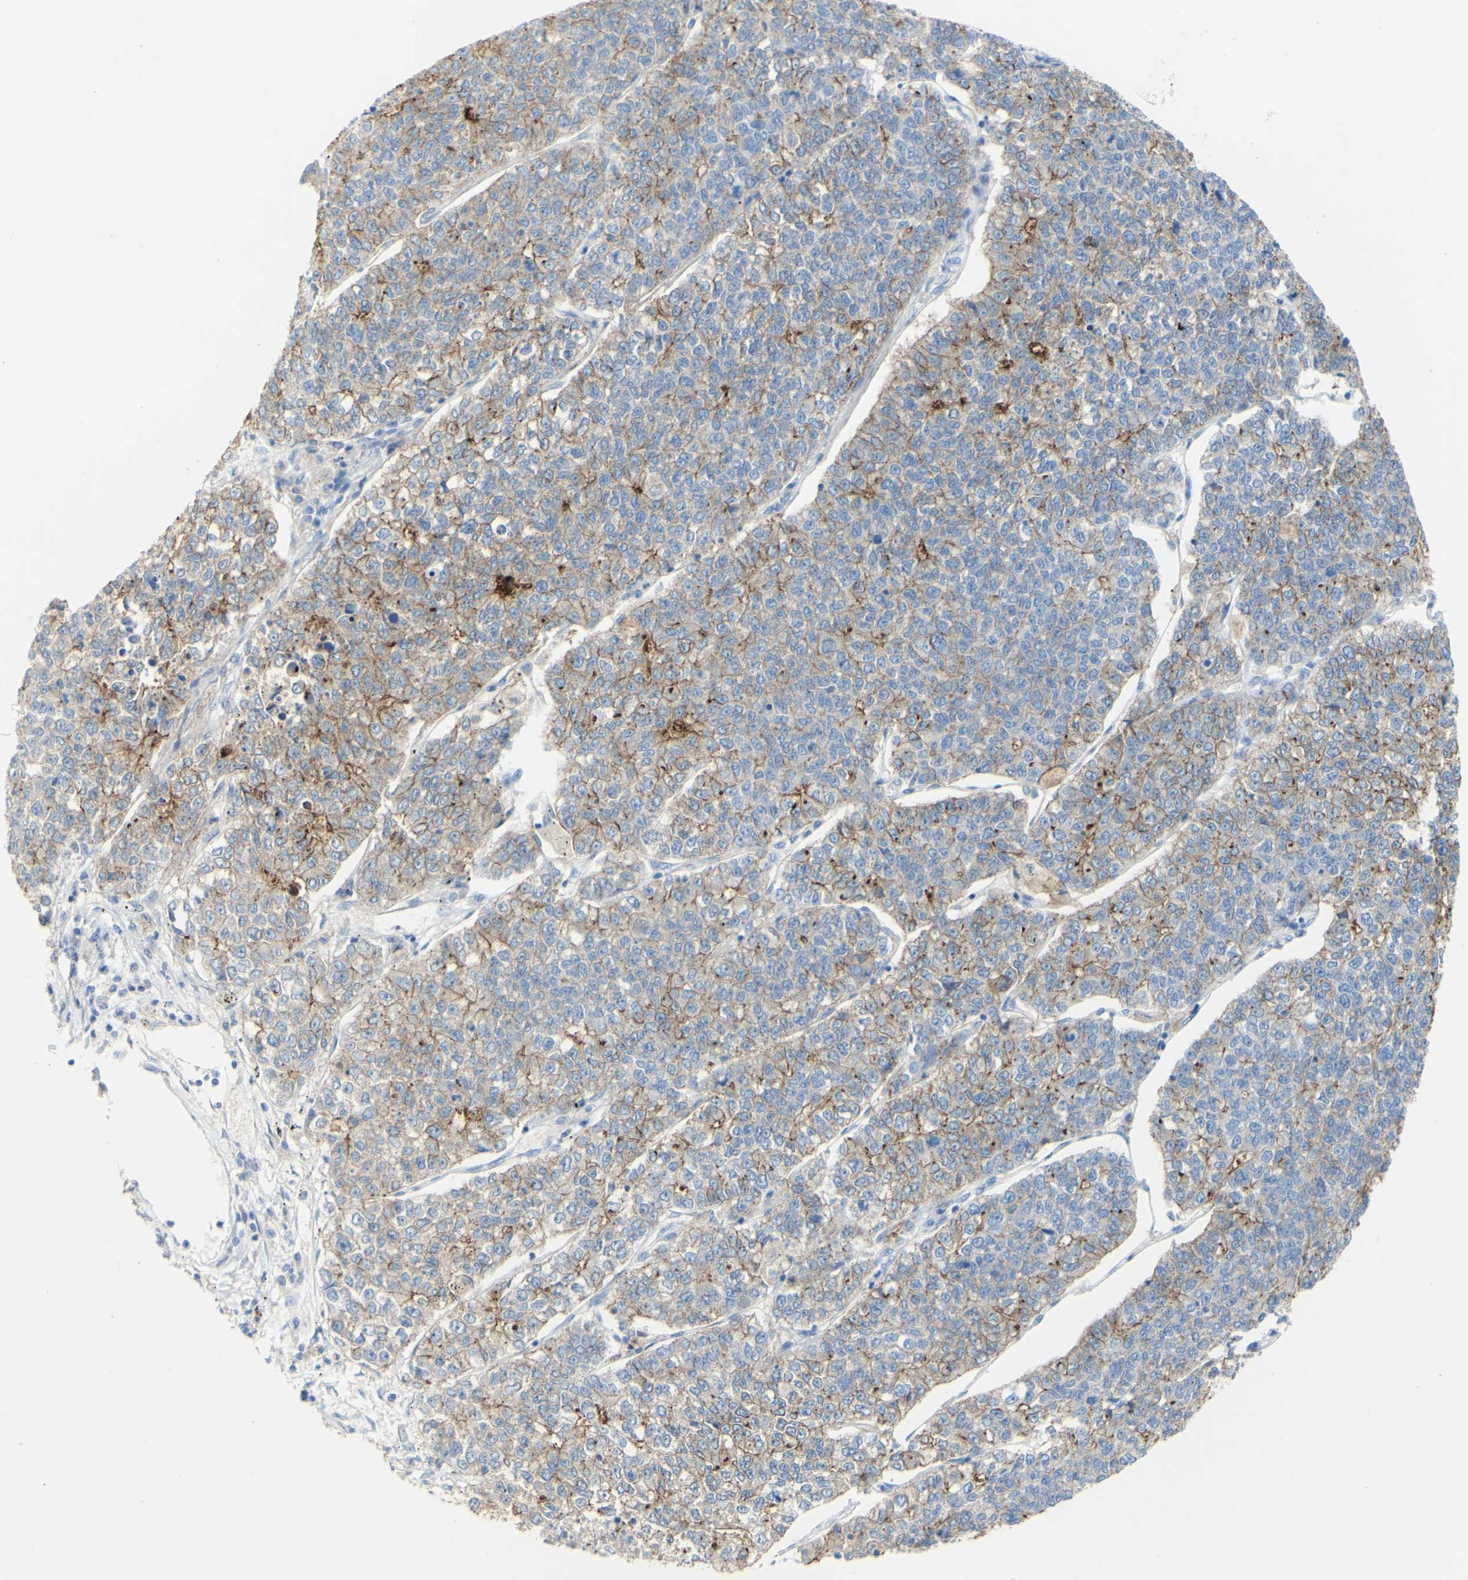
{"staining": {"intensity": "moderate", "quantity": "25%-75%", "location": "cytoplasmic/membranous"}, "tissue": "lung cancer", "cell_type": "Tumor cells", "image_type": "cancer", "snomed": [{"axis": "morphology", "description": "Adenocarcinoma, NOS"}, {"axis": "topography", "description": "Lung"}], "caption": "Protein staining of lung cancer tissue shows moderate cytoplasmic/membranous staining in approximately 25%-75% of tumor cells. (Brightfield microscopy of DAB IHC at high magnification).", "gene": "DSC2", "patient": {"sex": "male", "age": 49}}